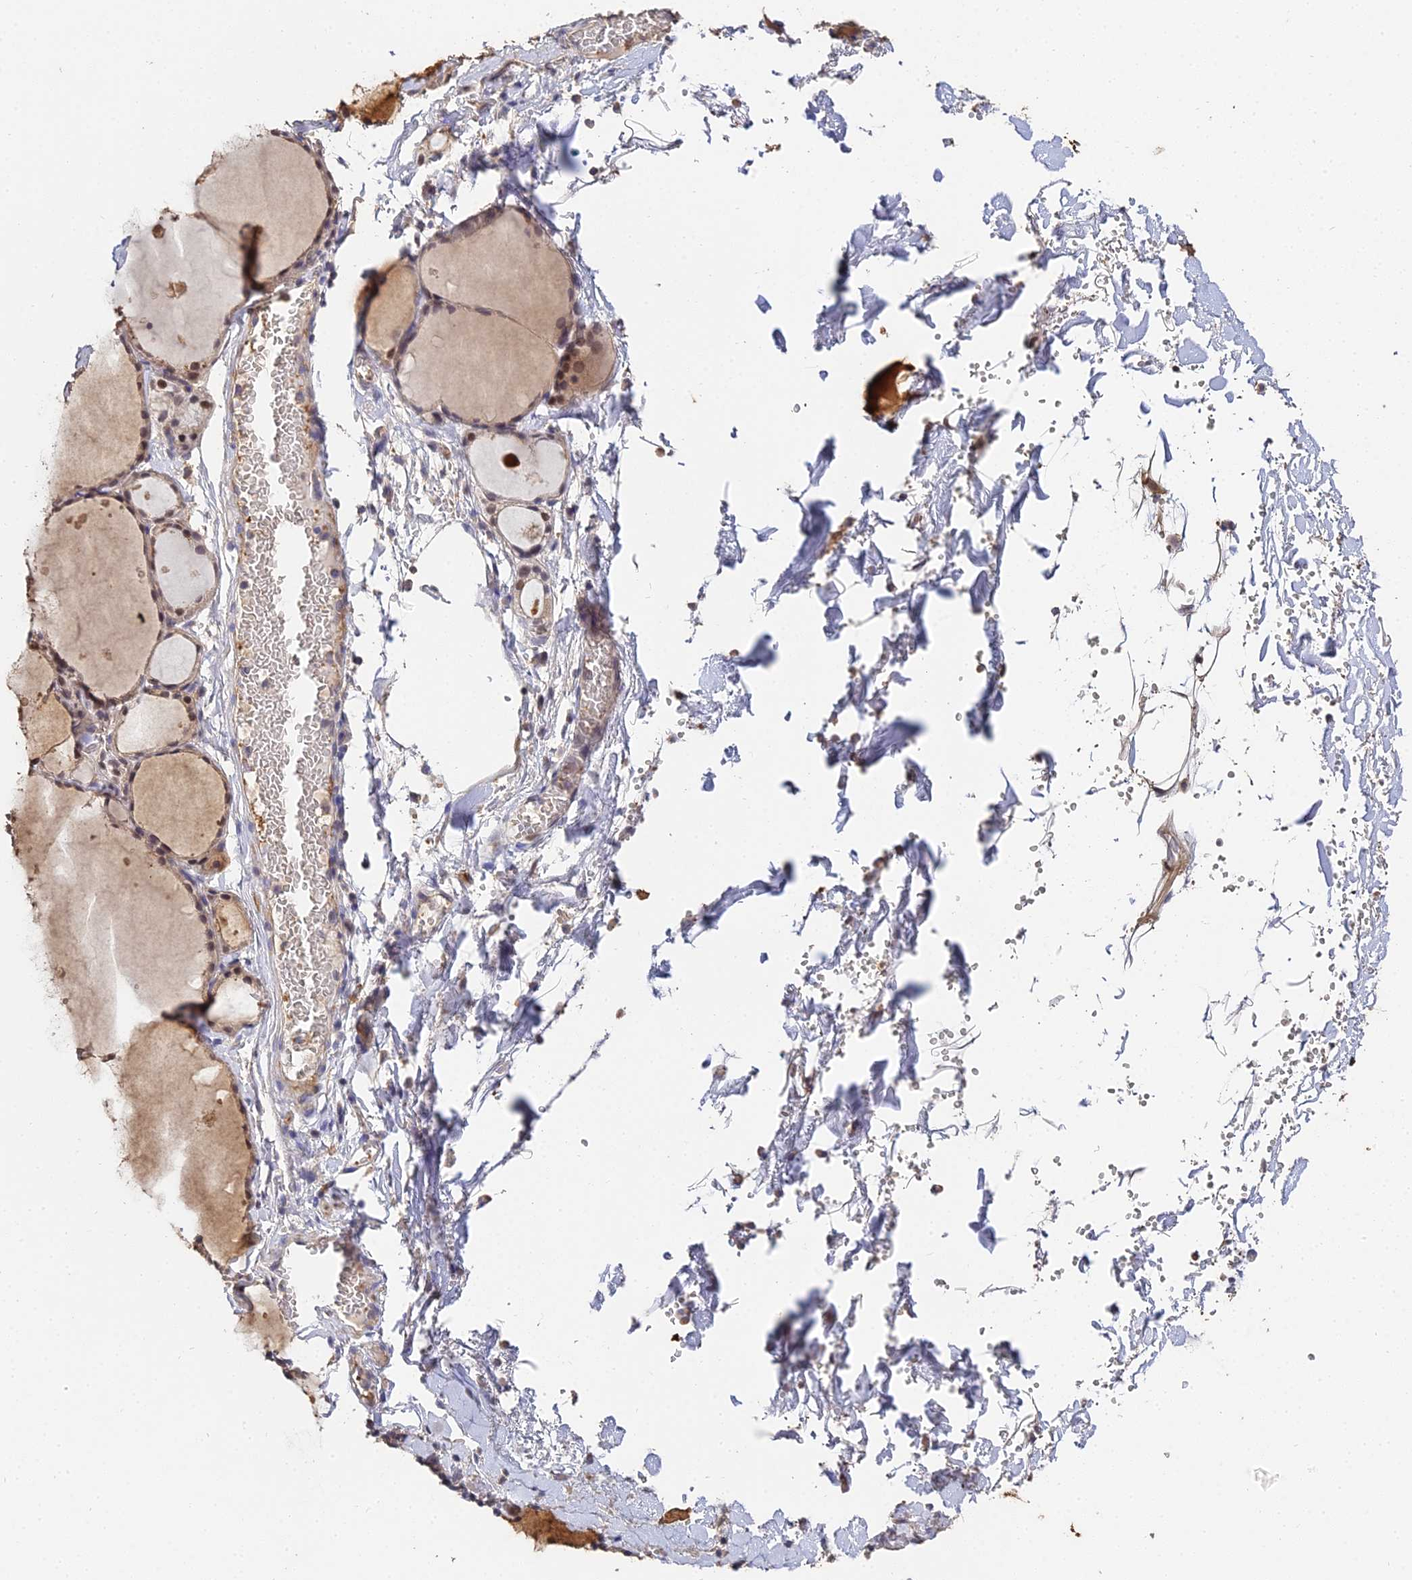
{"staining": {"intensity": "weak", "quantity": ">75%", "location": "cytoplasmic/membranous,nuclear"}, "tissue": "thyroid gland", "cell_type": "Glandular cells", "image_type": "normal", "snomed": [{"axis": "morphology", "description": "Normal tissue, NOS"}, {"axis": "topography", "description": "Thyroid gland"}], "caption": "High-power microscopy captured an immunohistochemistry histopathology image of normal thyroid gland, revealing weak cytoplasmic/membranous,nuclear staining in about >75% of glandular cells. (DAB IHC, brown staining for protein, blue staining for nuclei).", "gene": "LSM5", "patient": {"sex": "male", "age": 56}}